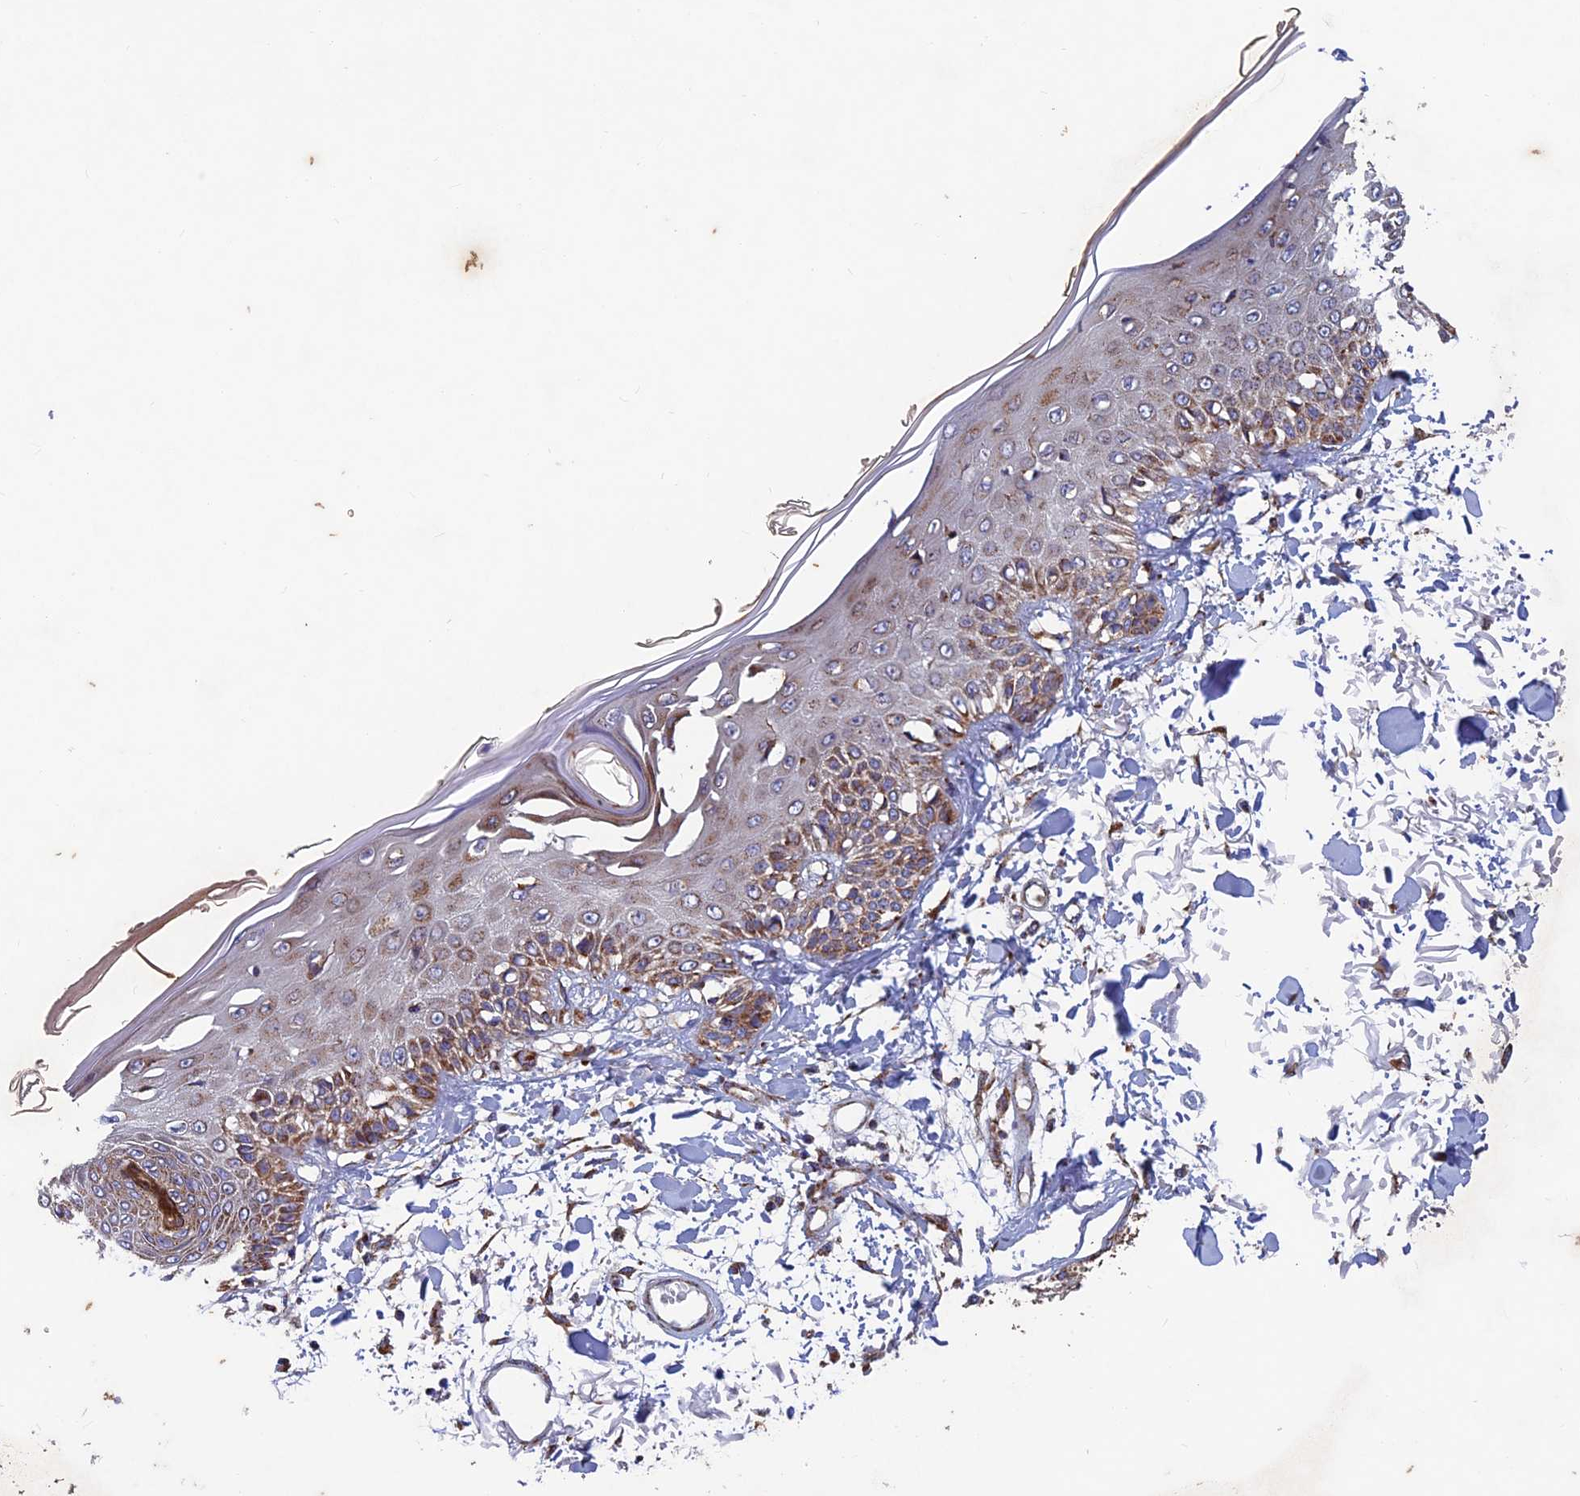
{"staining": {"intensity": "moderate", "quantity": ">75%", "location": "cytoplasmic/membranous"}, "tissue": "skin", "cell_type": "Fibroblasts", "image_type": "normal", "snomed": [{"axis": "morphology", "description": "Normal tissue, NOS"}, {"axis": "morphology", "description": "Squamous cell carcinoma, NOS"}, {"axis": "topography", "description": "Skin"}, {"axis": "topography", "description": "Peripheral nerve tissue"}], "caption": "Skin stained for a protein displays moderate cytoplasmic/membranous positivity in fibroblasts. The staining was performed using DAB (3,3'-diaminobenzidine), with brown indicating positive protein expression. Nuclei are stained blue with hematoxylin.", "gene": "AP4S1", "patient": {"sex": "male", "age": 83}}